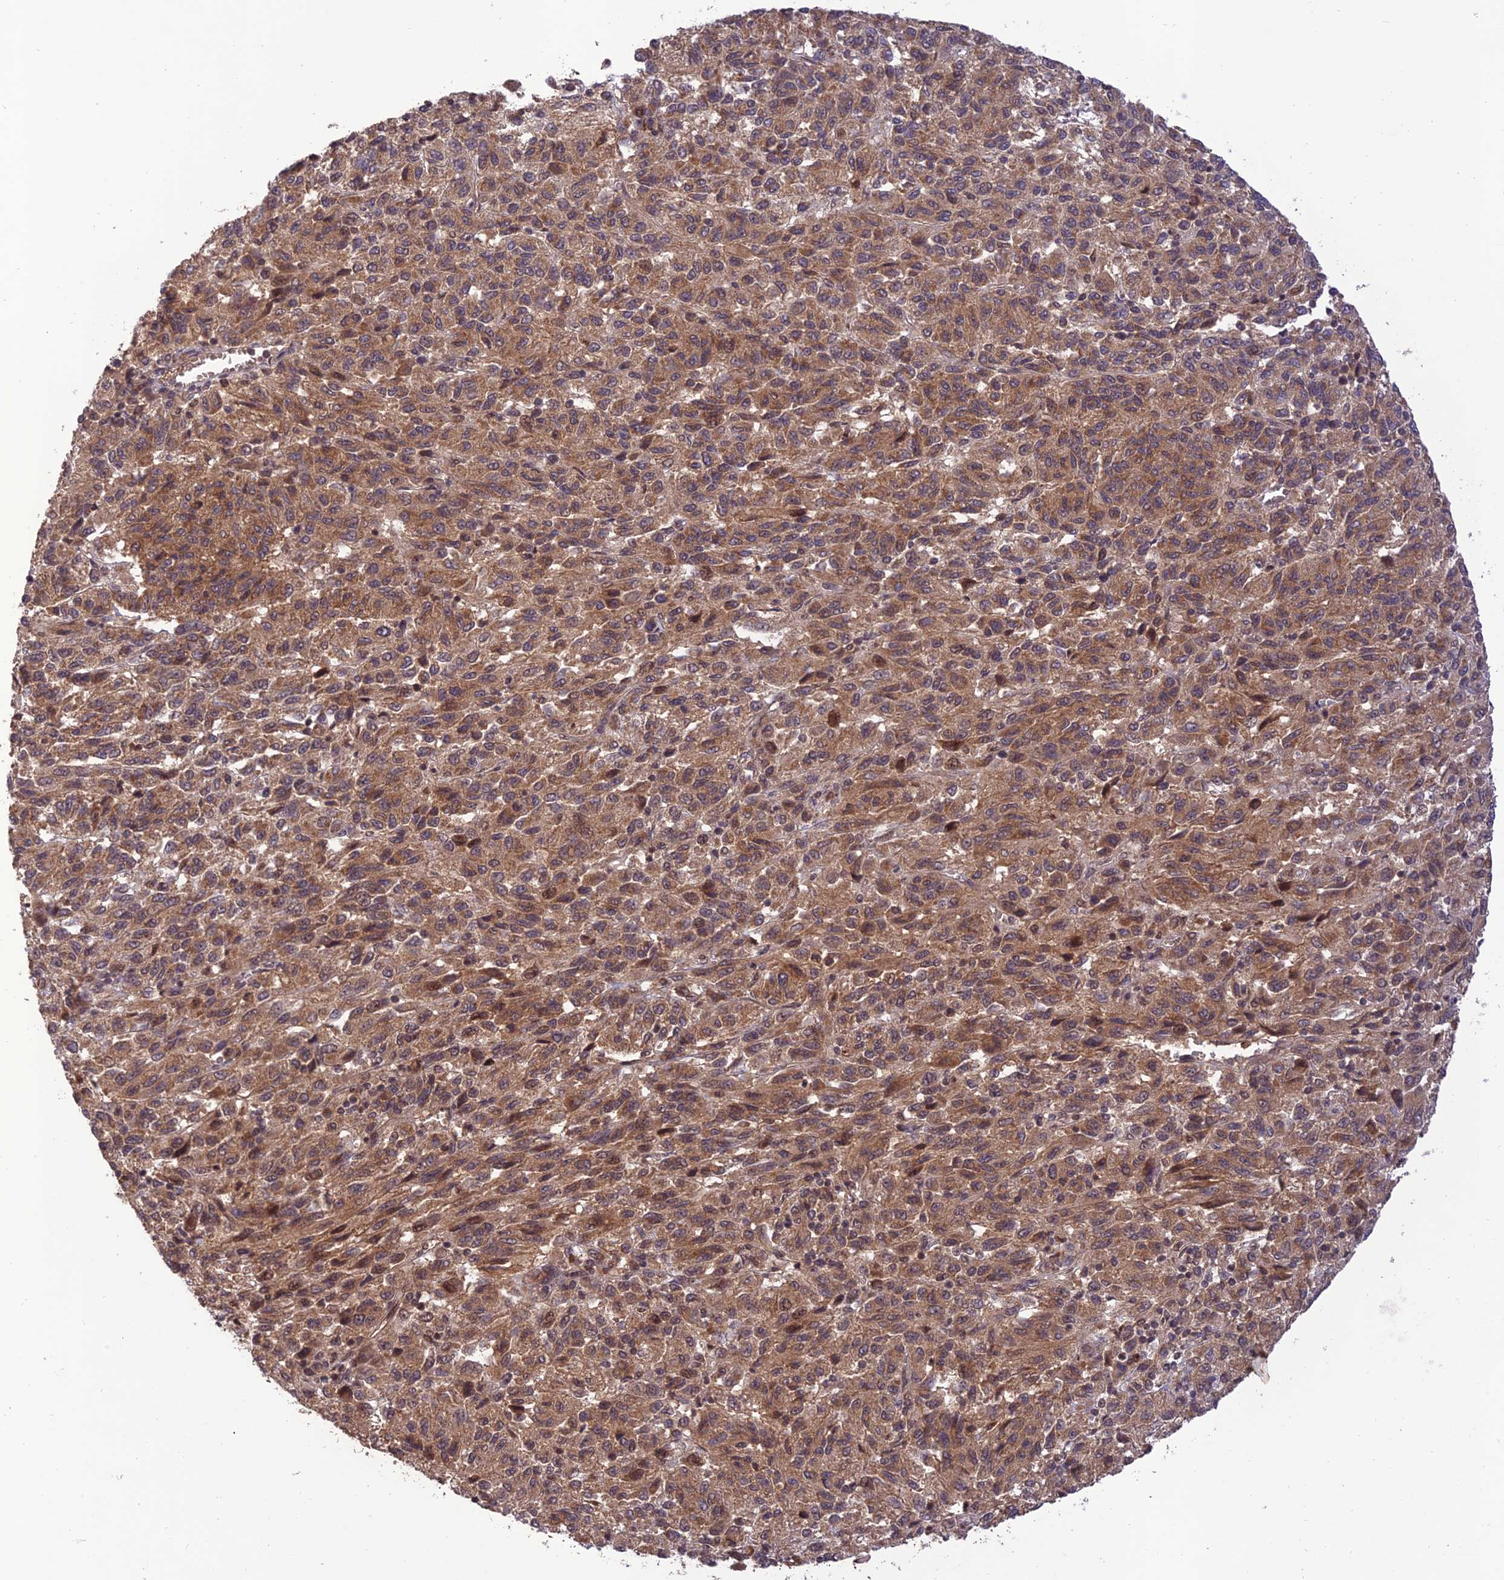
{"staining": {"intensity": "moderate", "quantity": ">75%", "location": "cytoplasmic/membranous,nuclear"}, "tissue": "melanoma", "cell_type": "Tumor cells", "image_type": "cancer", "snomed": [{"axis": "morphology", "description": "Malignant melanoma, Metastatic site"}, {"axis": "topography", "description": "Lung"}], "caption": "An immunohistochemistry (IHC) histopathology image of tumor tissue is shown. Protein staining in brown highlights moderate cytoplasmic/membranous and nuclear positivity in malignant melanoma (metastatic site) within tumor cells. (brown staining indicates protein expression, while blue staining denotes nuclei).", "gene": "REV1", "patient": {"sex": "male", "age": 64}}